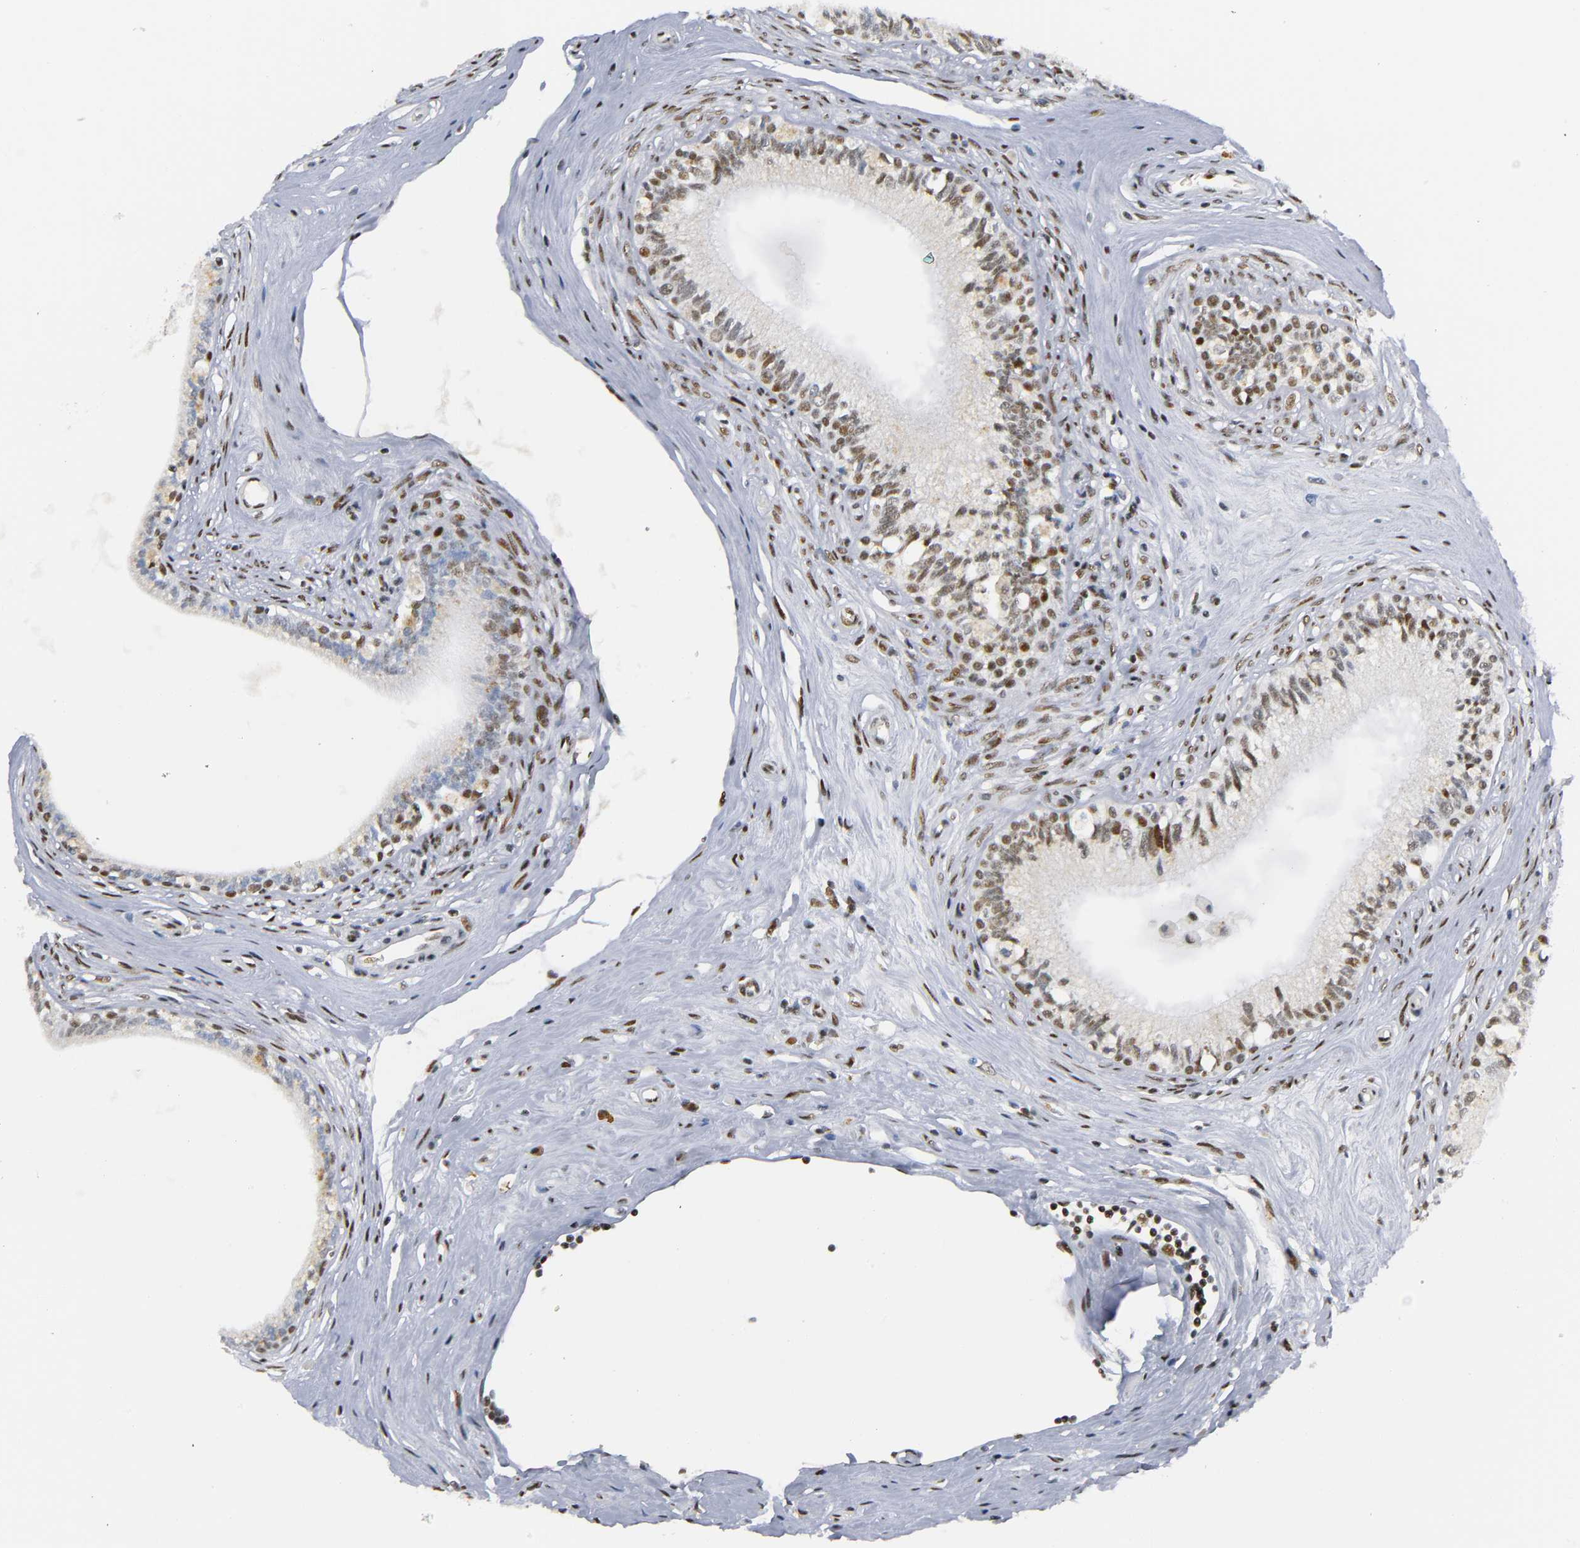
{"staining": {"intensity": "moderate", "quantity": ">75%", "location": "nuclear"}, "tissue": "epididymis", "cell_type": "Glandular cells", "image_type": "normal", "snomed": [{"axis": "morphology", "description": "Normal tissue, NOS"}, {"axis": "morphology", "description": "Inflammation, NOS"}, {"axis": "topography", "description": "Epididymis"}], "caption": "About >75% of glandular cells in benign human epididymis exhibit moderate nuclear protein staining as visualized by brown immunohistochemical staining.", "gene": "CREBBP", "patient": {"sex": "male", "age": 84}}